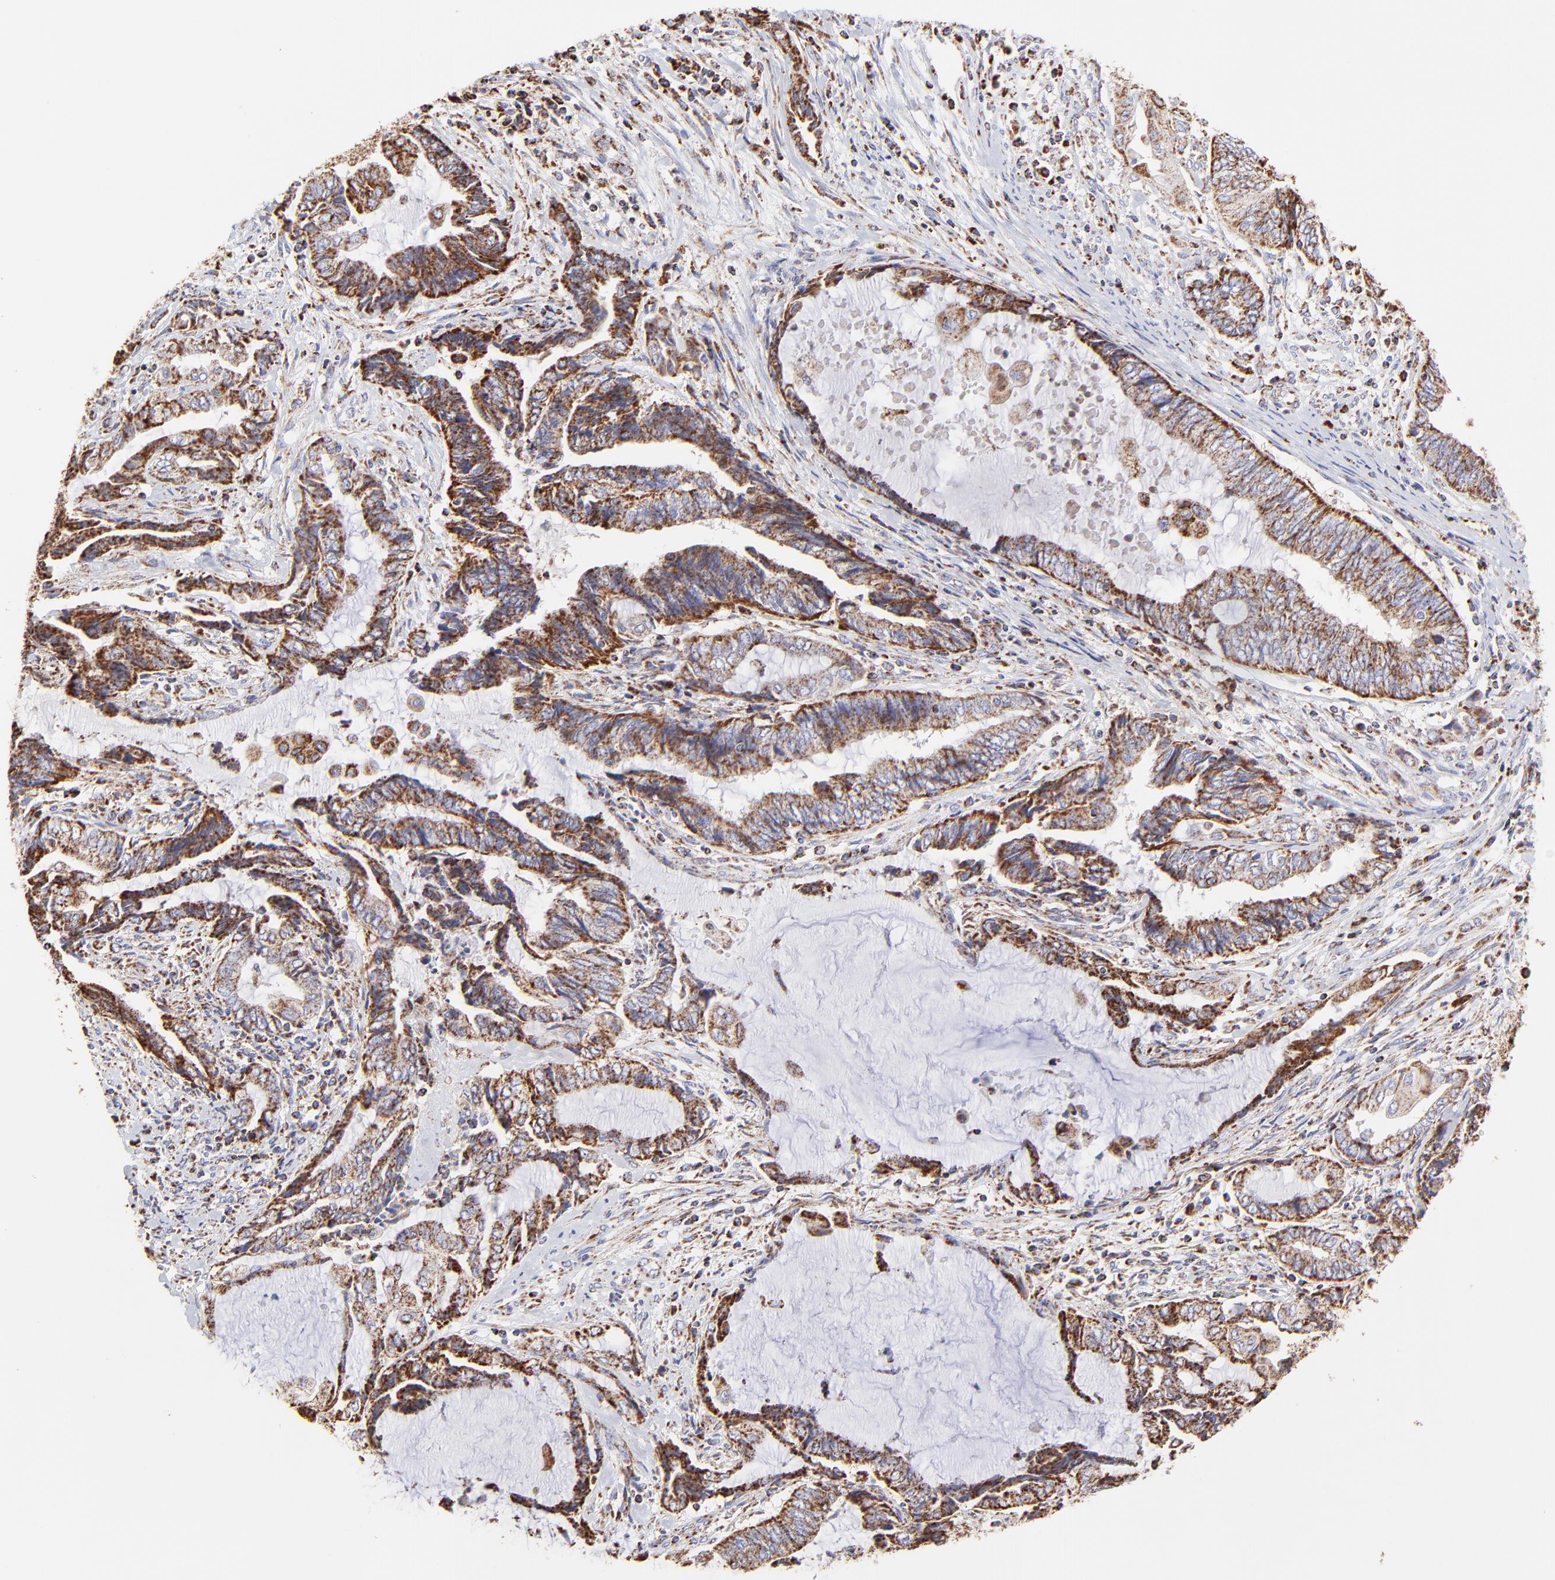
{"staining": {"intensity": "moderate", "quantity": ">75%", "location": "cytoplasmic/membranous"}, "tissue": "endometrial cancer", "cell_type": "Tumor cells", "image_type": "cancer", "snomed": [{"axis": "morphology", "description": "Adenocarcinoma, NOS"}, {"axis": "topography", "description": "Uterus"}, {"axis": "topography", "description": "Endometrium"}], "caption": "Brown immunohistochemical staining in human adenocarcinoma (endometrial) shows moderate cytoplasmic/membranous positivity in about >75% of tumor cells.", "gene": "ECH1", "patient": {"sex": "female", "age": 70}}